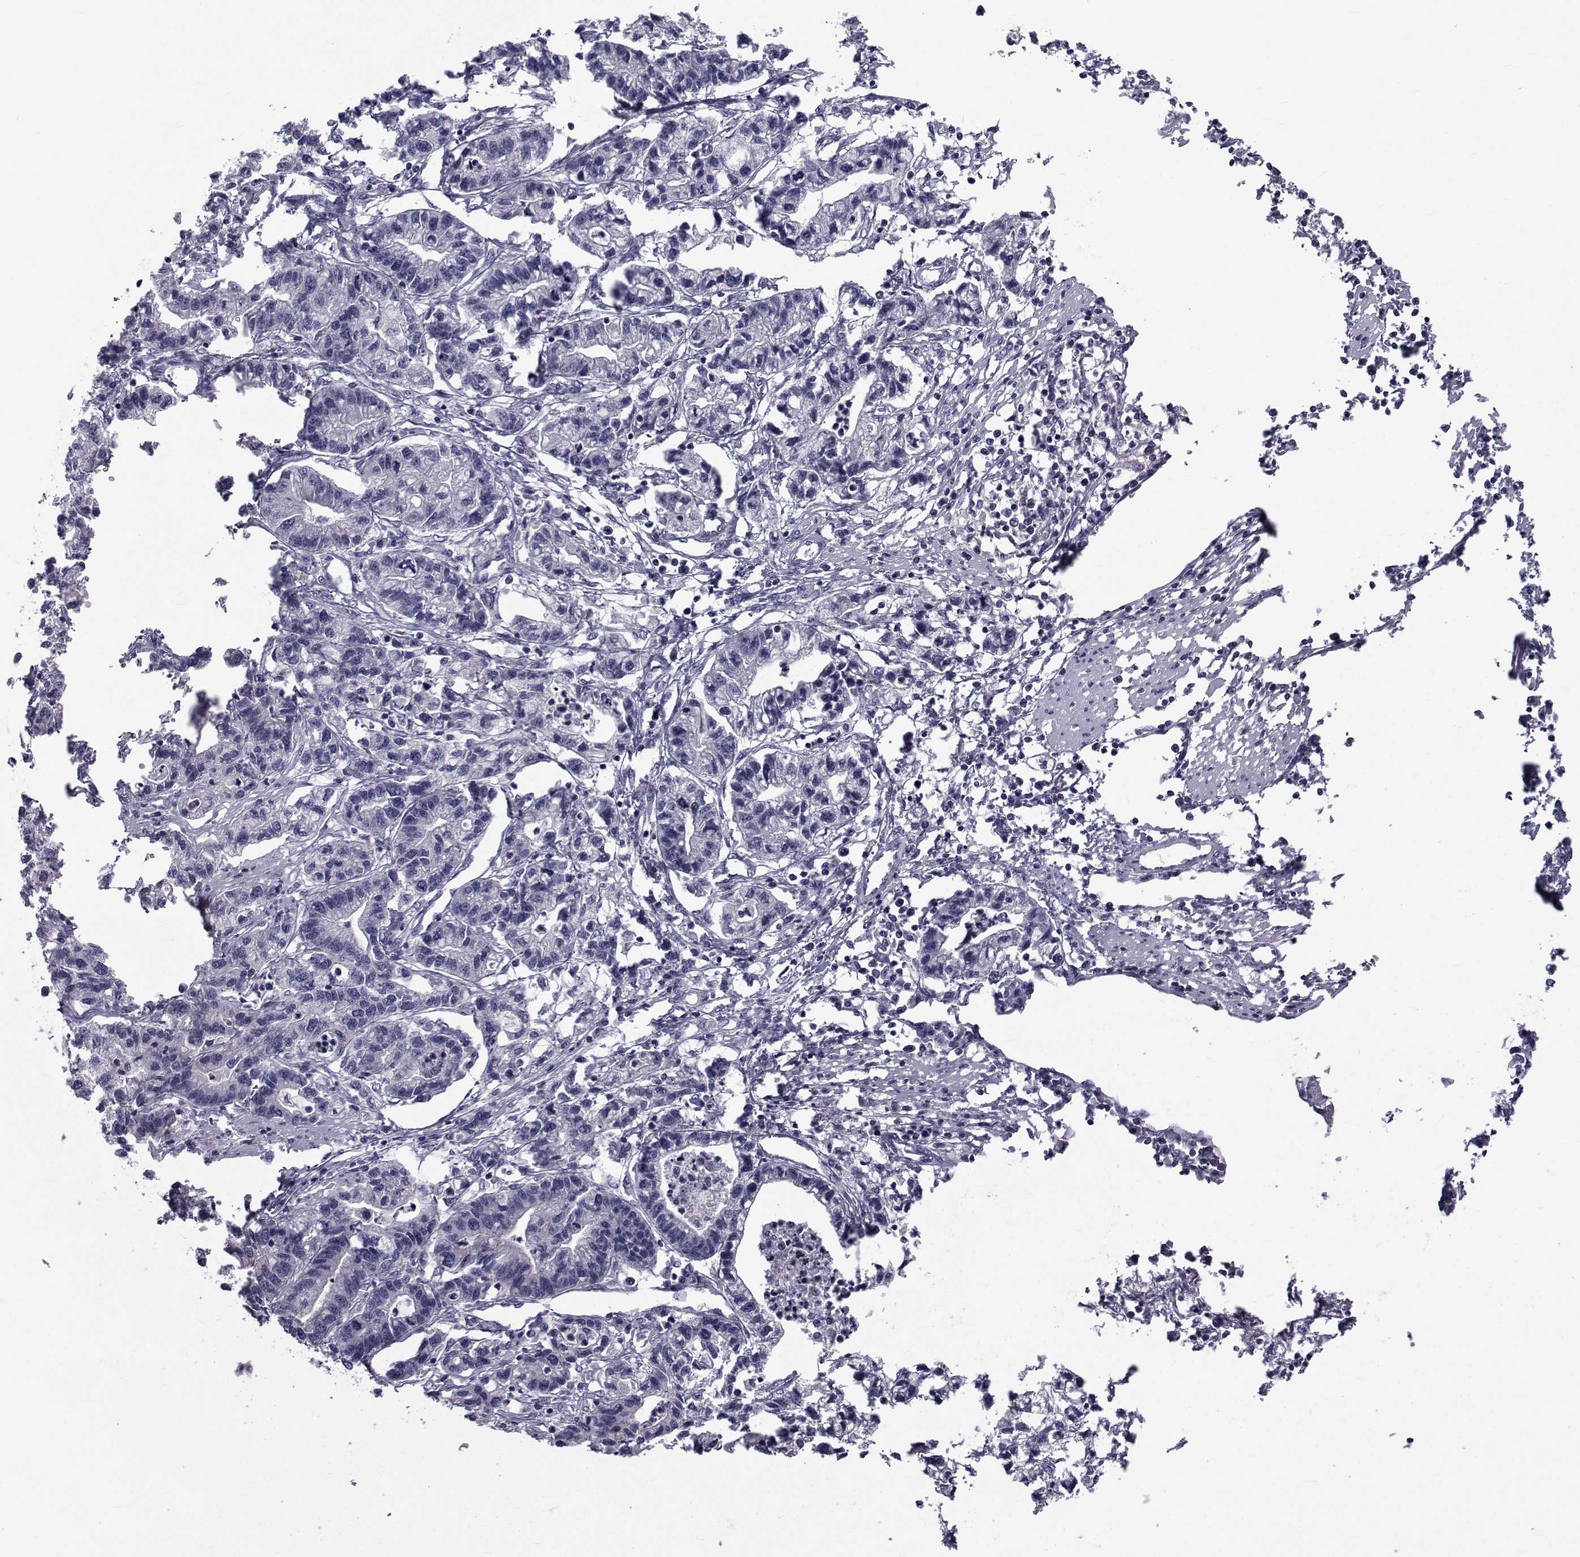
{"staining": {"intensity": "negative", "quantity": "none", "location": "none"}, "tissue": "stomach cancer", "cell_type": "Tumor cells", "image_type": "cancer", "snomed": [{"axis": "morphology", "description": "Adenocarcinoma, NOS"}, {"axis": "topography", "description": "Stomach"}], "caption": "This is an IHC micrograph of stomach cancer. There is no staining in tumor cells.", "gene": "SLC30A10", "patient": {"sex": "male", "age": 83}}